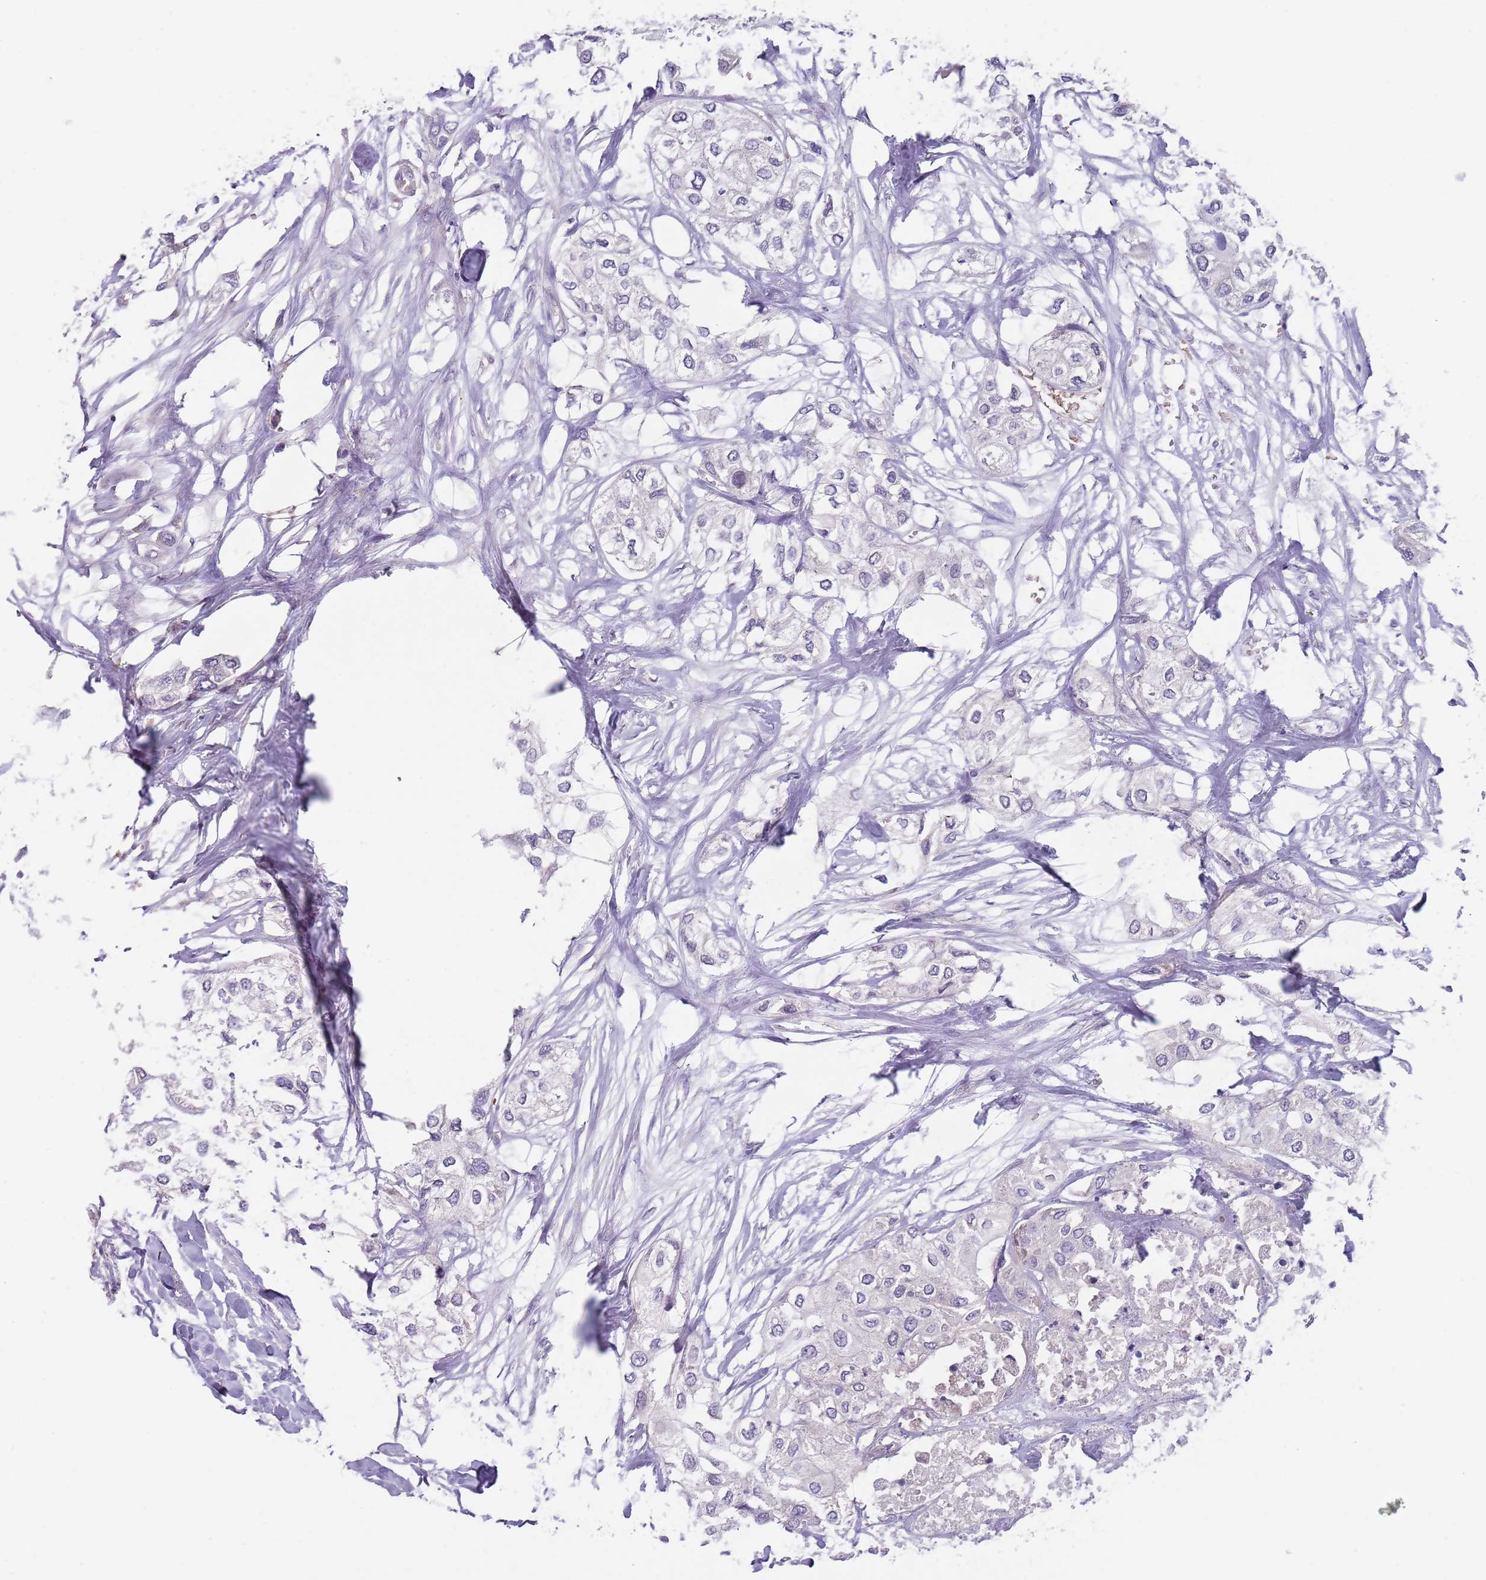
{"staining": {"intensity": "negative", "quantity": "none", "location": "none"}, "tissue": "urothelial cancer", "cell_type": "Tumor cells", "image_type": "cancer", "snomed": [{"axis": "morphology", "description": "Urothelial carcinoma, High grade"}, {"axis": "topography", "description": "Urinary bladder"}], "caption": "Protein analysis of urothelial cancer demonstrates no significant positivity in tumor cells. (Stains: DAB (3,3'-diaminobenzidine) IHC with hematoxylin counter stain, Microscopy: brightfield microscopy at high magnification).", "gene": "PRAC1", "patient": {"sex": "male", "age": 64}}